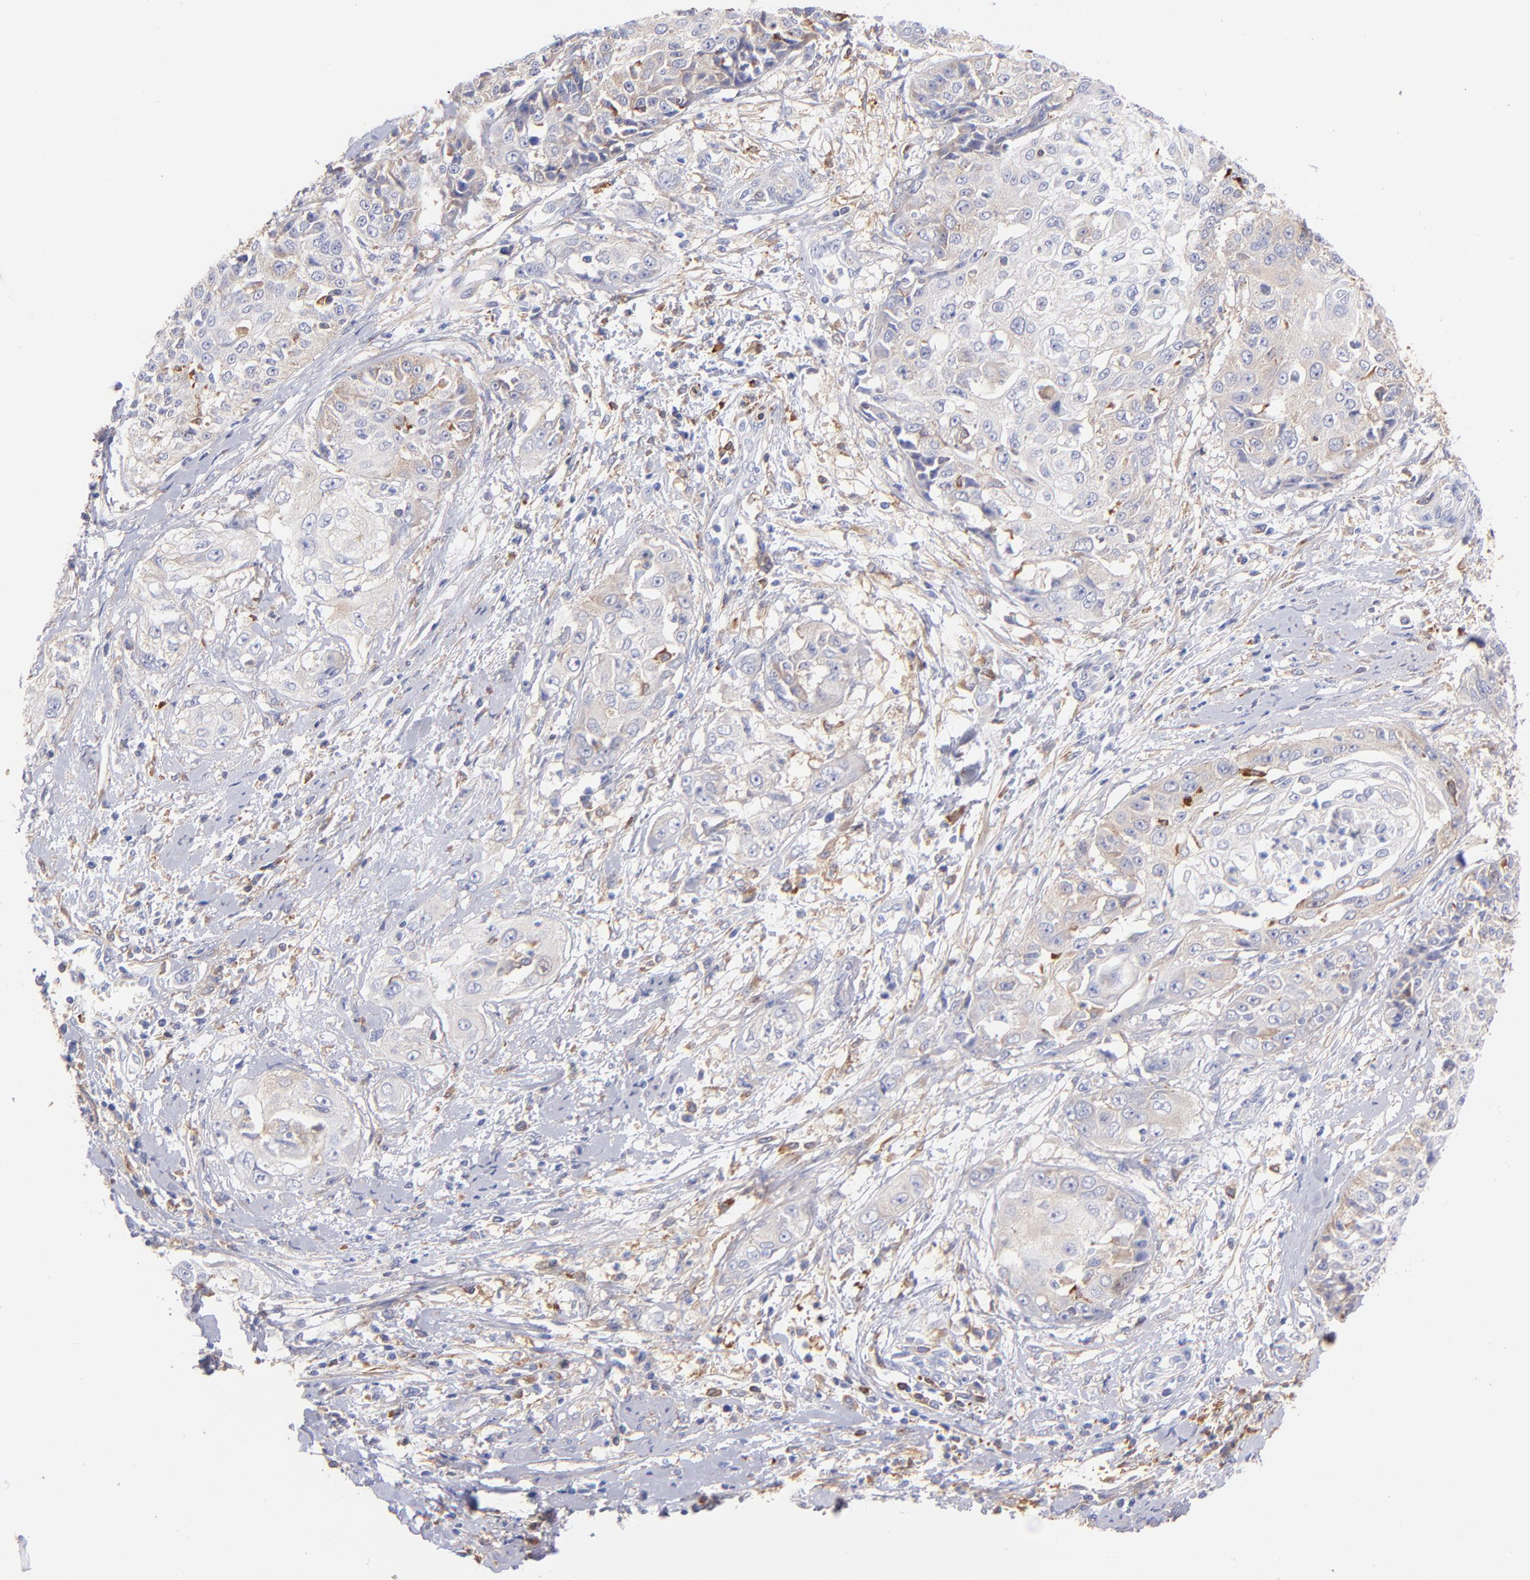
{"staining": {"intensity": "weak", "quantity": ">75%", "location": "cytoplasmic/membranous"}, "tissue": "cervical cancer", "cell_type": "Tumor cells", "image_type": "cancer", "snomed": [{"axis": "morphology", "description": "Squamous cell carcinoma, NOS"}, {"axis": "topography", "description": "Cervix"}], "caption": "Protein analysis of squamous cell carcinoma (cervical) tissue demonstrates weak cytoplasmic/membranous expression in about >75% of tumor cells.", "gene": "PRKCA", "patient": {"sex": "female", "age": 64}}